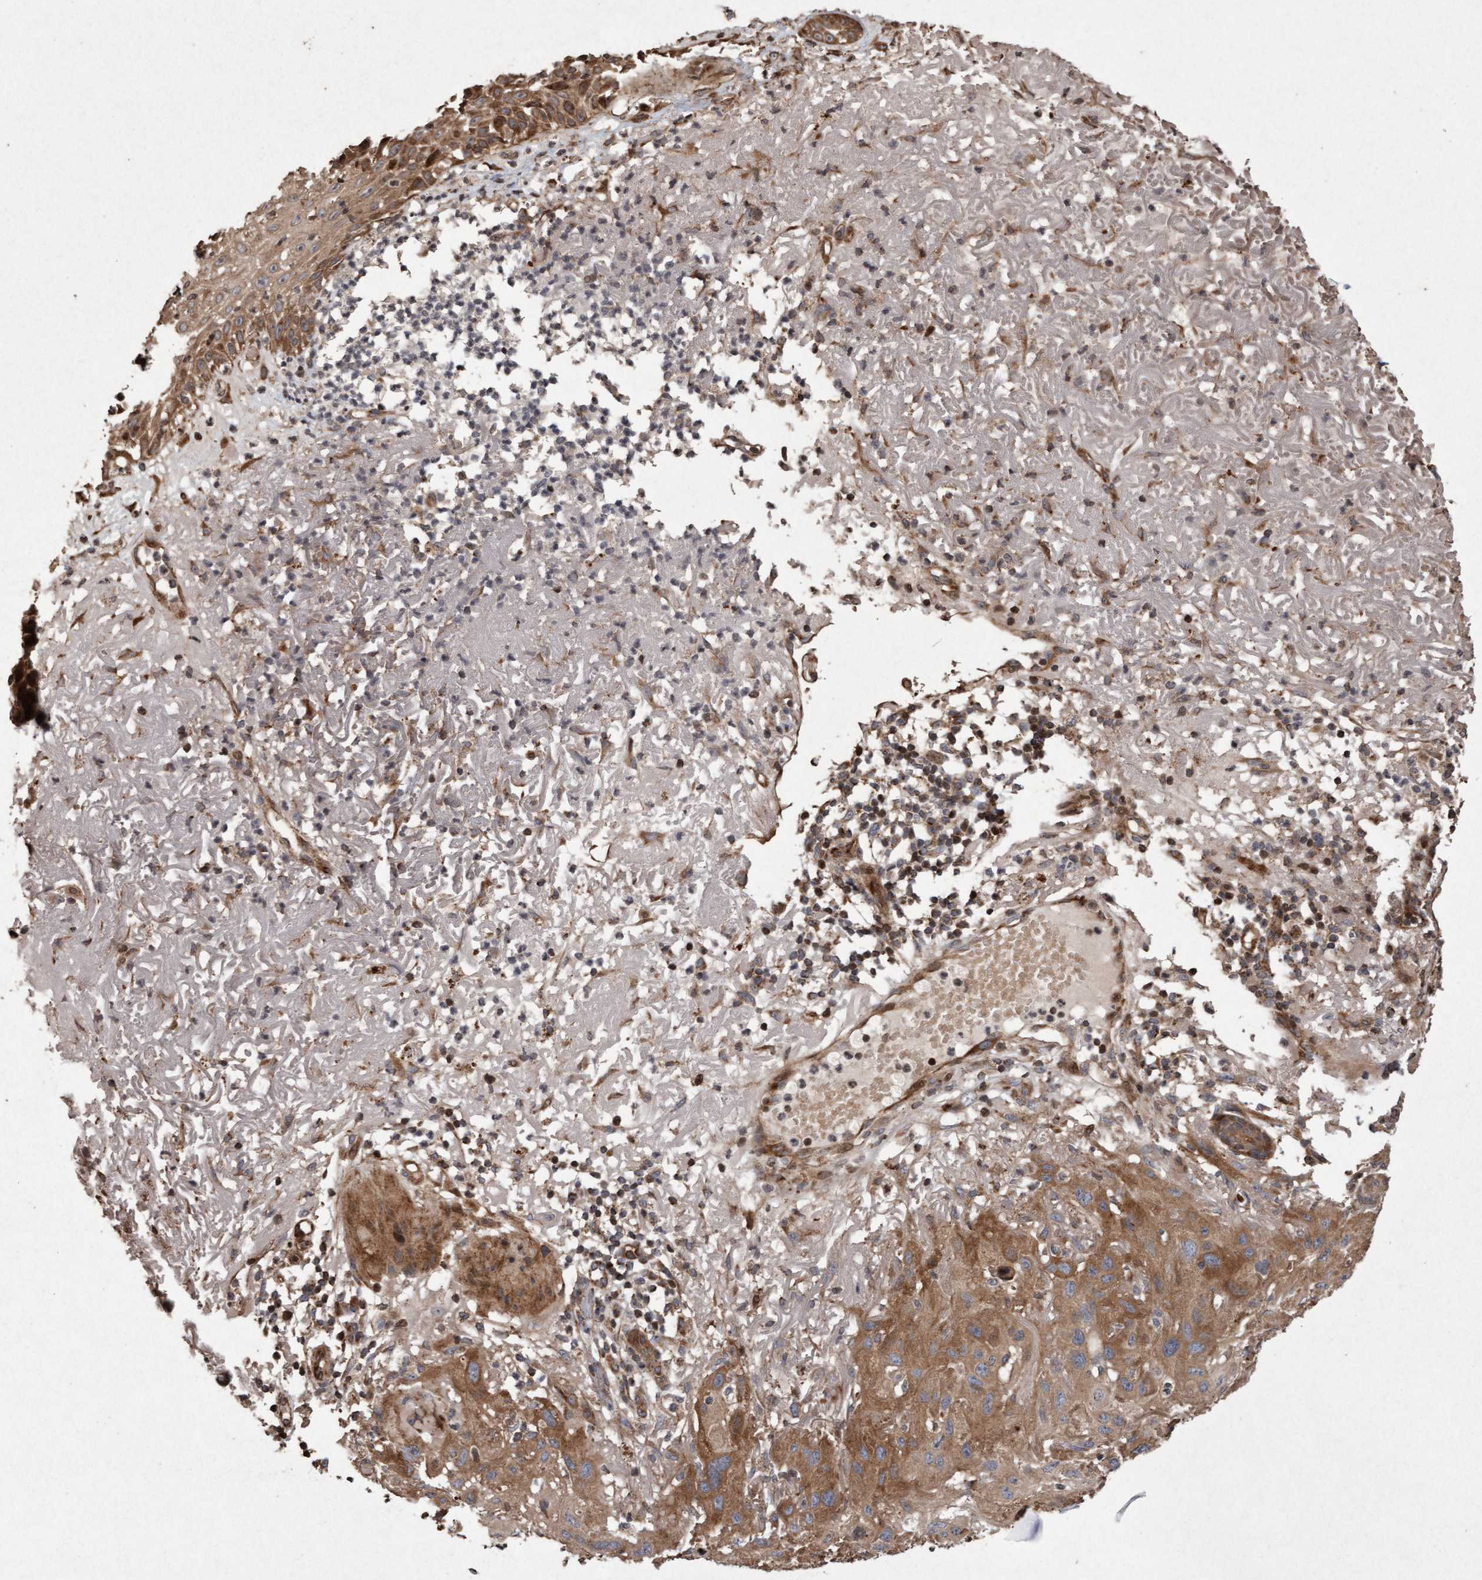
{"staining": {"intensity": "moderate", "quantity": ">75%", "location": "cytoplasmic/membranous"}, "tissue": "skin cancer", "cell_type": "Tumor cells", "image_type": "cancer", "snomed": [{"axis": "morphology", "description": "Squamous cell carcinoma, NOS"}, {"axis": "topography", "description": "Skin"}], "caption": "The photomicrograph demonstrates staining of skin cancer, revealing moderate cytoplasmic/membranous protein staining (brown color) within tumor cells.", "gene": "OSBP2", "patient": {"sex": "female", "age": 96}}